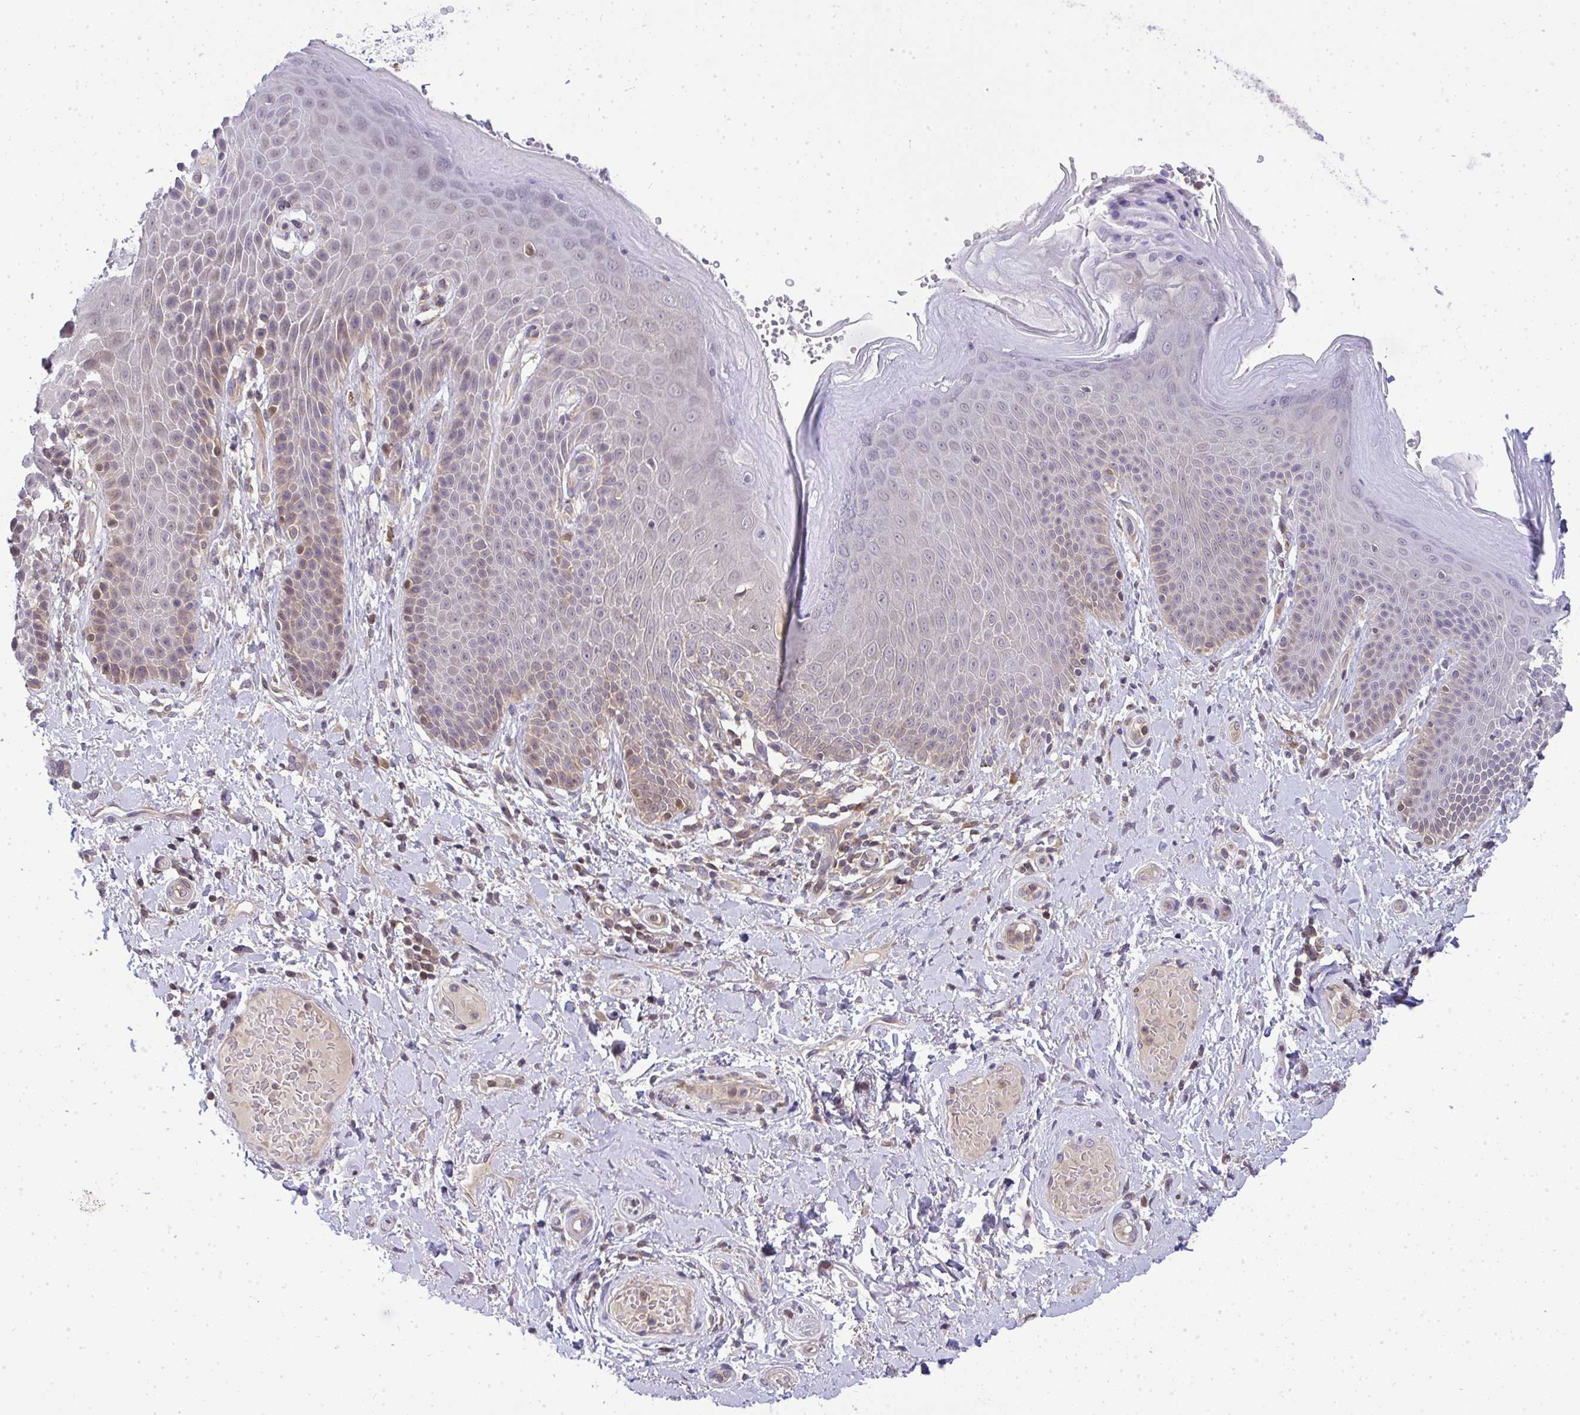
{"staining": {"intensity": "weak", "quantity": "25%-75%", "location": "cytoplasmic/membranous,nuclear"}, "tissue": "skin", "cell_type": "Epidermal cells", "image_type": "normal", "snomed": [{"axis": "morphology", "description": "Normal tissue, NOS"}, {"axis": "topography", "description": "Anal"}, {"axis": "topography", "description": "Peripheral nerve tissue"}], "caption": "This photomicrograph exhibits unremarkable skin stained with IHC to label a protein in brown. The cytoplasmic/membranous,nuclear of epidermal cells show weak positivity for the protein. Nuclei are counter-stained blue.", "gene": "HDHD2", "patient": {"sex": "male", "age": 51}}